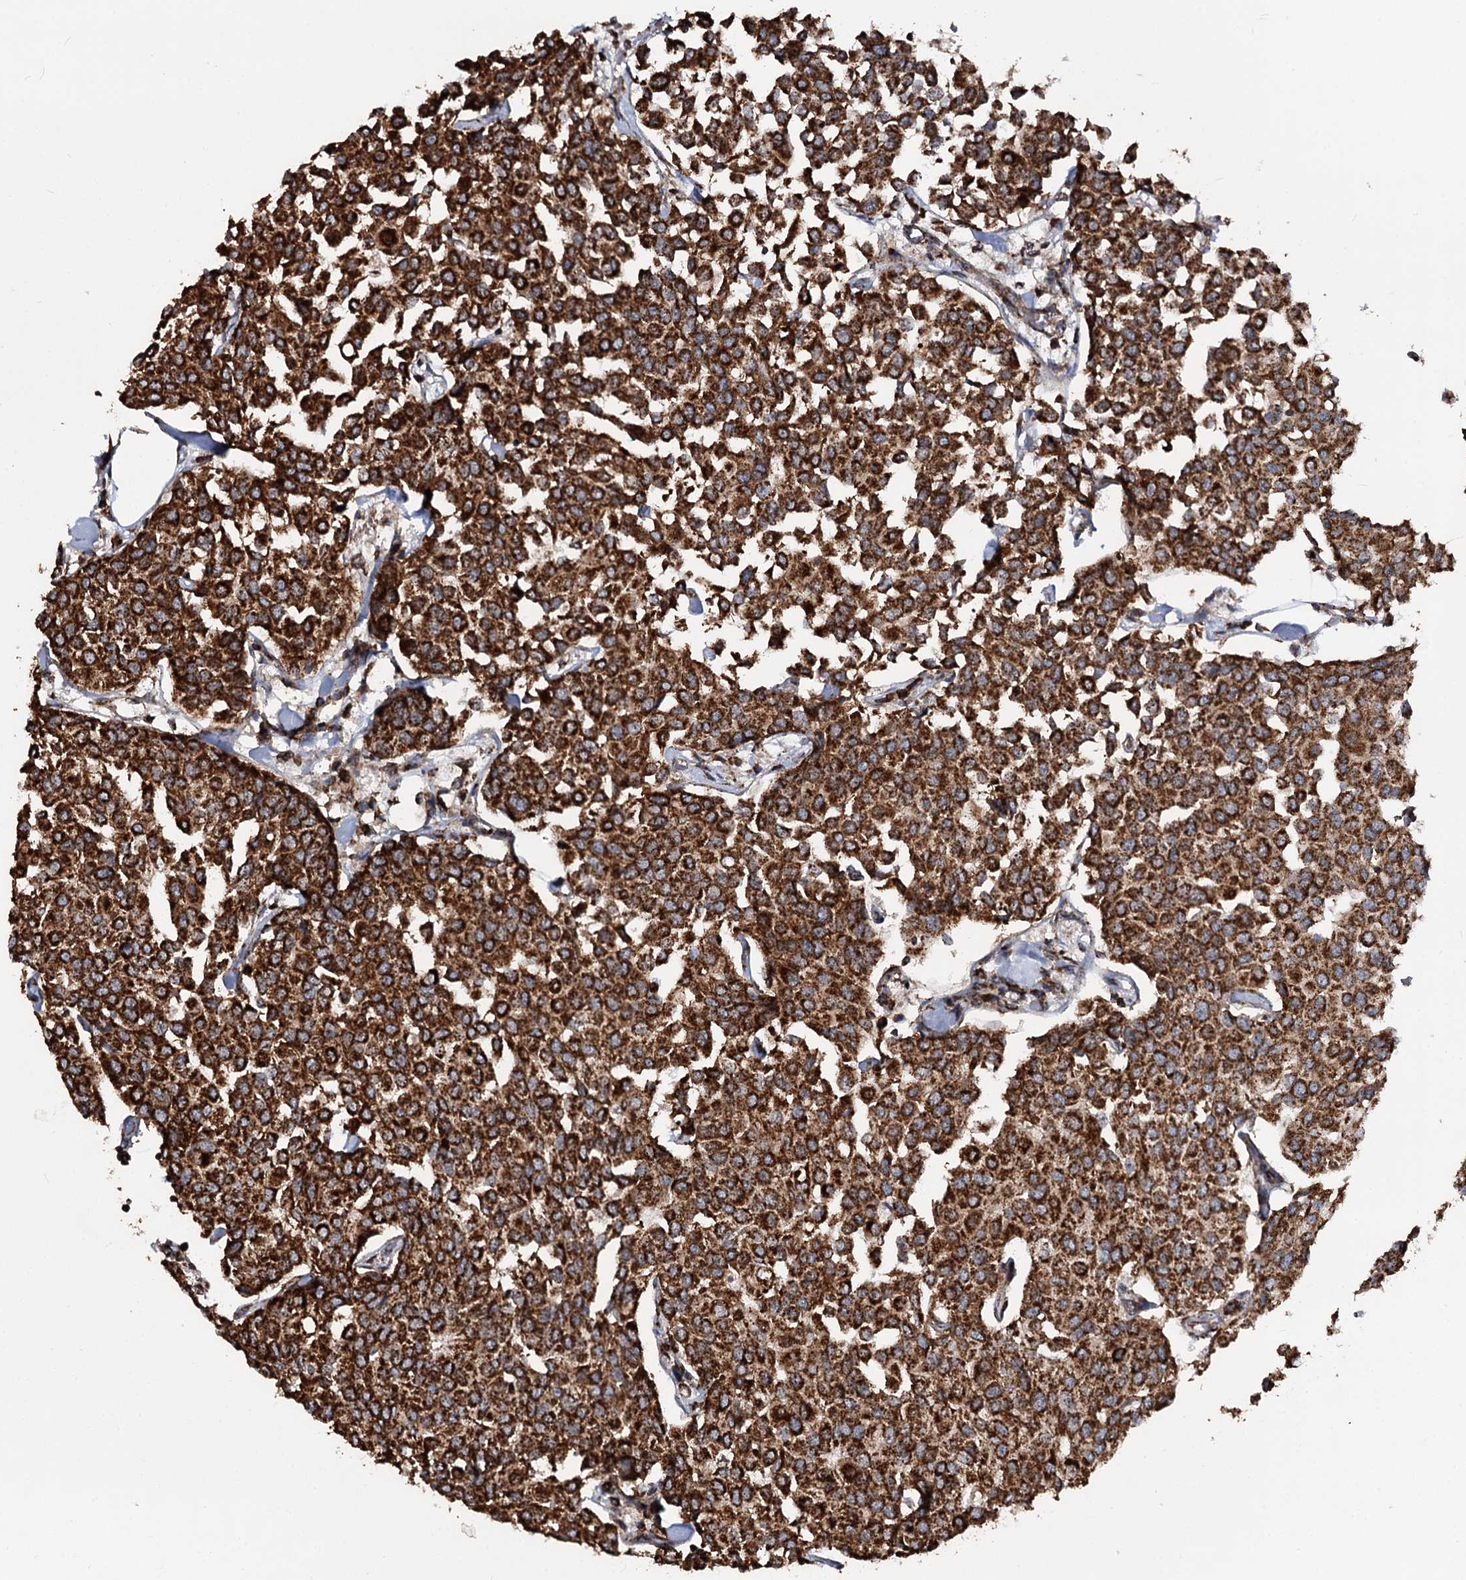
{"staining": {"intensity": "strong", "quantity": ">75%", "location": "cytoplasmic/membranous"}, "tissue": "breast cancer", "cell_type": "Tumor cells", "image_type": "cancer", "snomed": [{"axis": "morphology", "description": "Duct carcinoma"}, {"axis": "topography", "description": "Breast"}], "caption": "Protein staining by immunohistochemistry (IHC) demonstrates strong cytoplasmic/membranous positivity in approximately >75% of tumor cells in breast cancer (infiltrating ductal carcinoma).", "gene": "FGFR1OP2", "patient": {"sex": "female", "age": 55}}